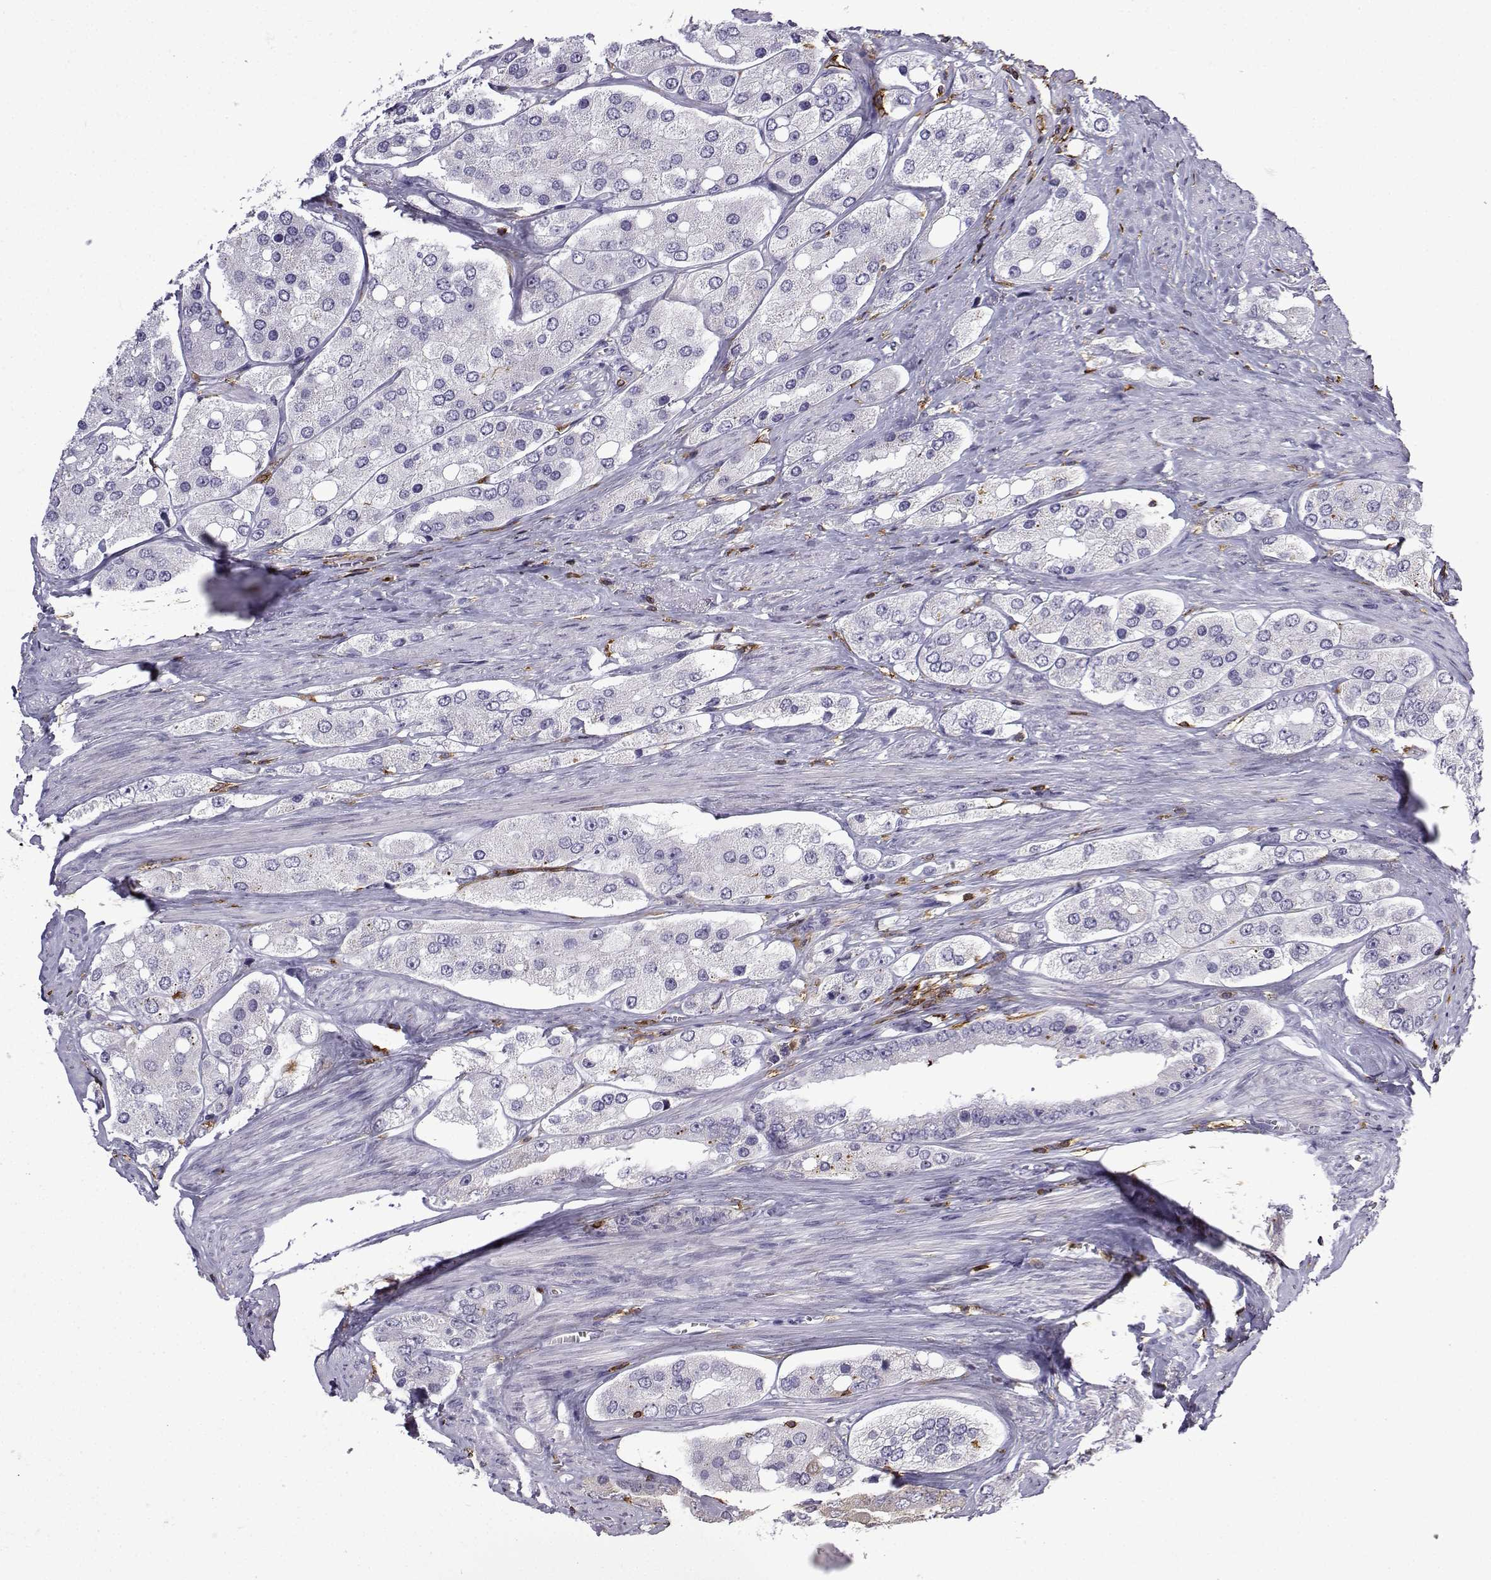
{"staining": {"intensity": "negative", "quantity": "none", "location": "none"}, "tissue": "prostate cancer", "cell_type": "Tumor cells", "image_type": "cancer", "snomed": [{"axis": "morphology", "description": "Adenocarcinoma, Low grade"}, {"axis": "topography", "description": "Prostate"}], "caption": "A histopathology image of human prostate cancer is negative for staining in tumor cells.", "gene": "DOCK10", "patient": {"sex": "male", "age": 69}}